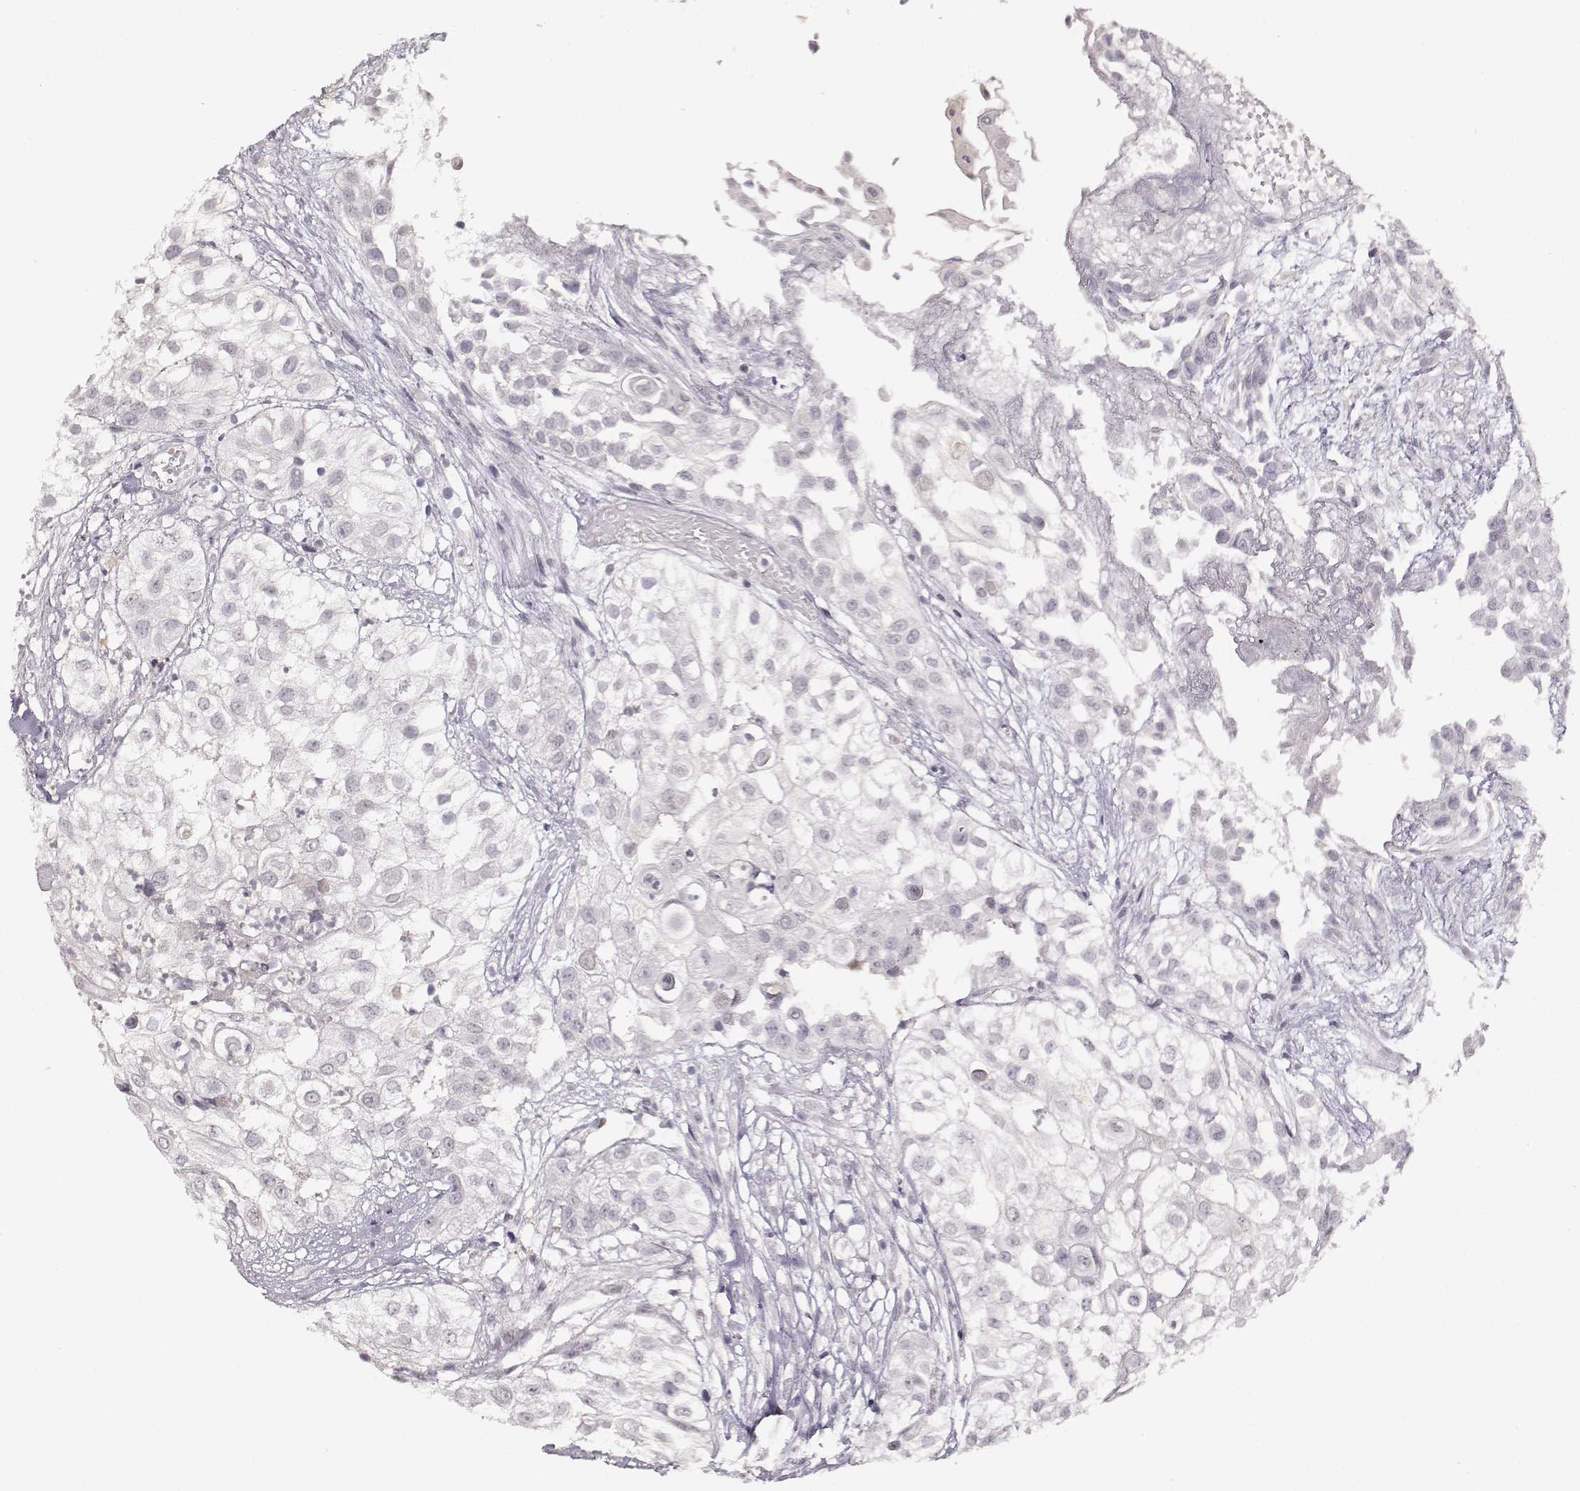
{"staining": {"intensity": "negative", "quantity": "none", "location": "none"}, "tissue": "urothelial cancer", "cell_type": "Tumor cells", "image_type": "cancer", "snomed": [{"axis": "morphology", "description": "Urothelial carcinoma, High grade"}, {"axis": "topography", "description": "Urinary bladder"}], "caption": "Image shows no significant protein positivity in tumor cells of urothelial cancer.", "gene": "S100B", "patient": {"sex": "female", "age": 79}}